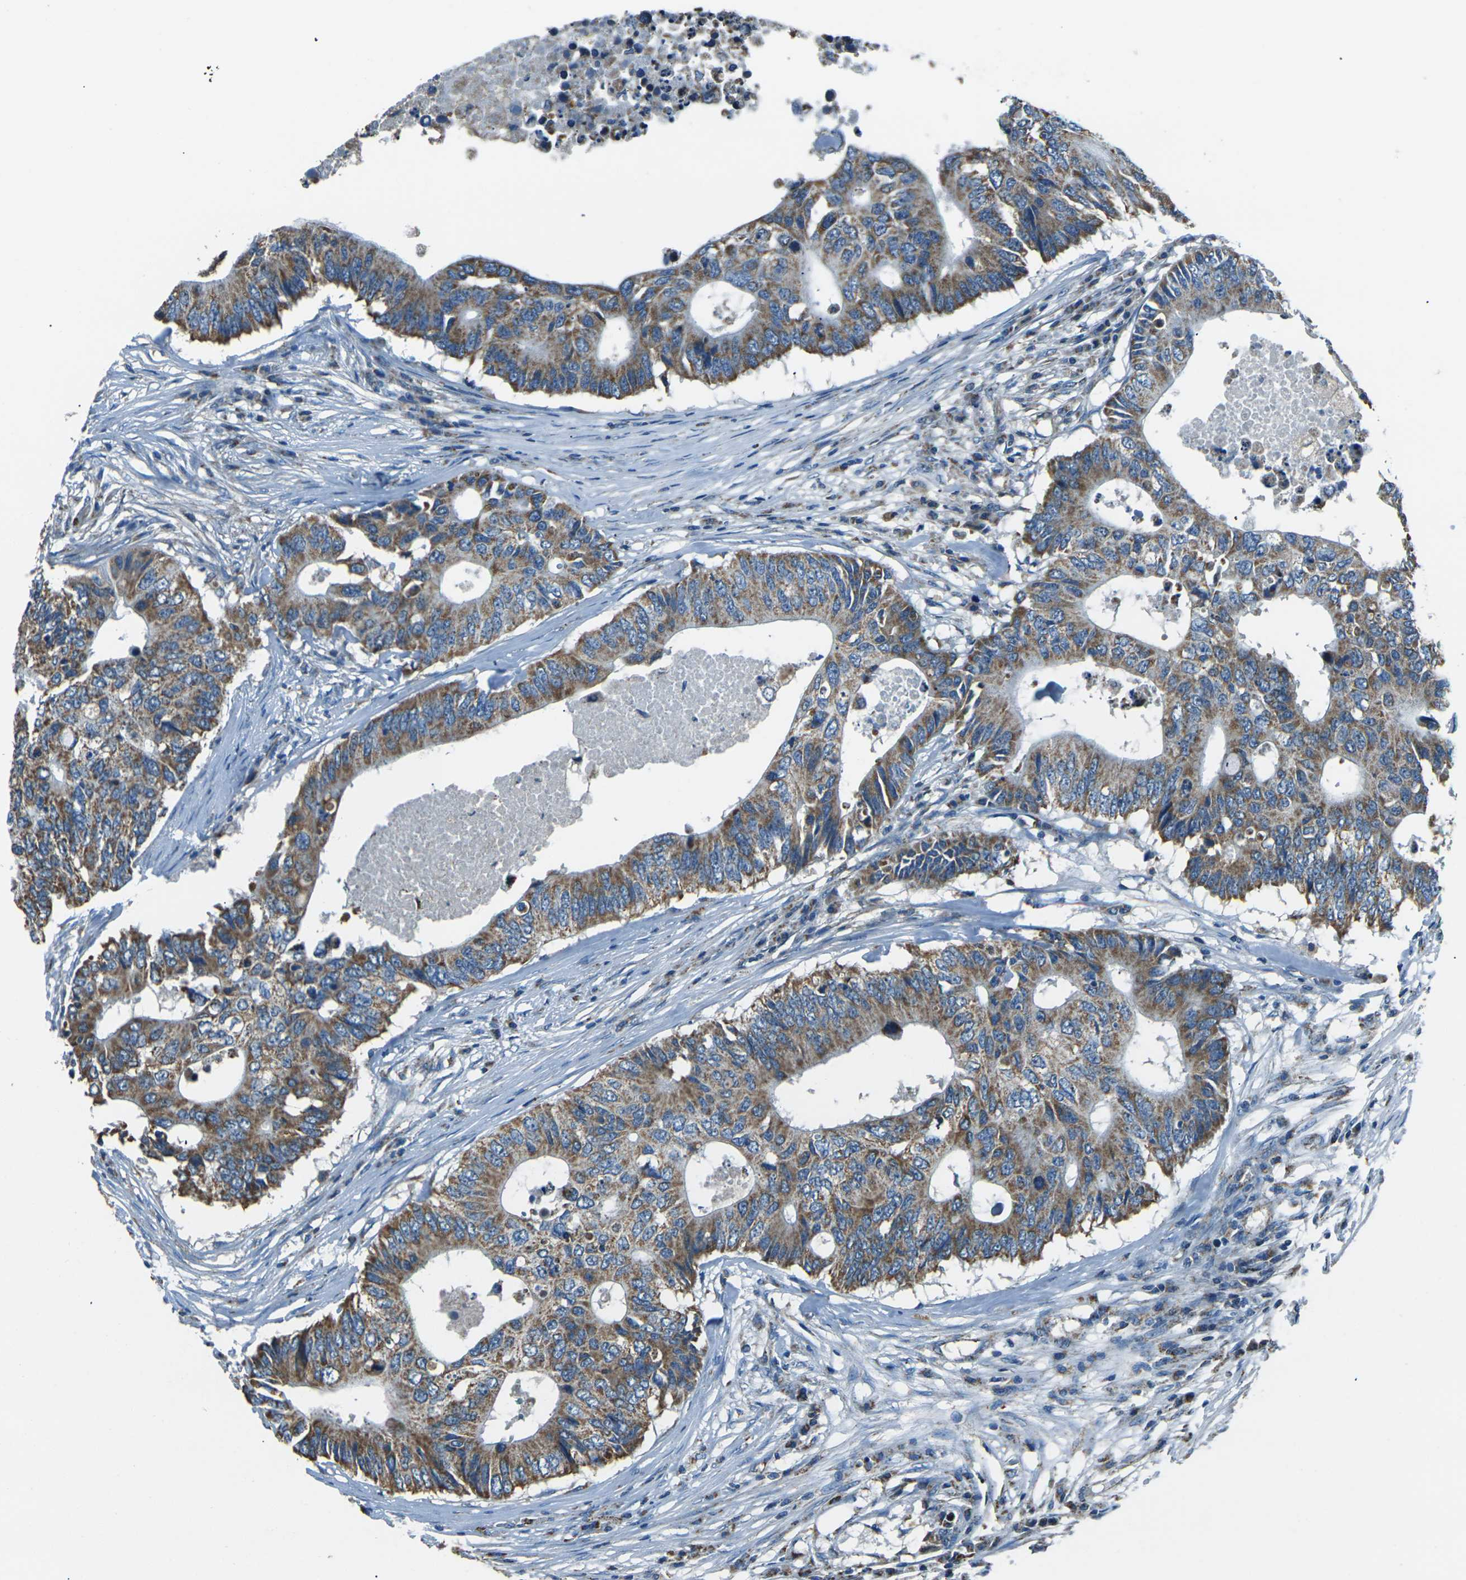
{"staining": {"intensity": "moderate", "quantity": ">75%", "location": "cytoplasmic/membranous"}, "tissue": "colorectal cancer", "cell_type": "Tumor cells", "image_type": "cancer", "snomed": [{"axis": "morphology", "description": "Adenocarcinoma, NOS"}, {"axis": "topography", "description": "Colon"}], "caption": "Colorectal cancer tissue exhibits moderate cytoplasmic/membranous expression in approximately >75% of tumor cells", "gene": "IRF3", "patient": {"sex": "male", "age": 71}}